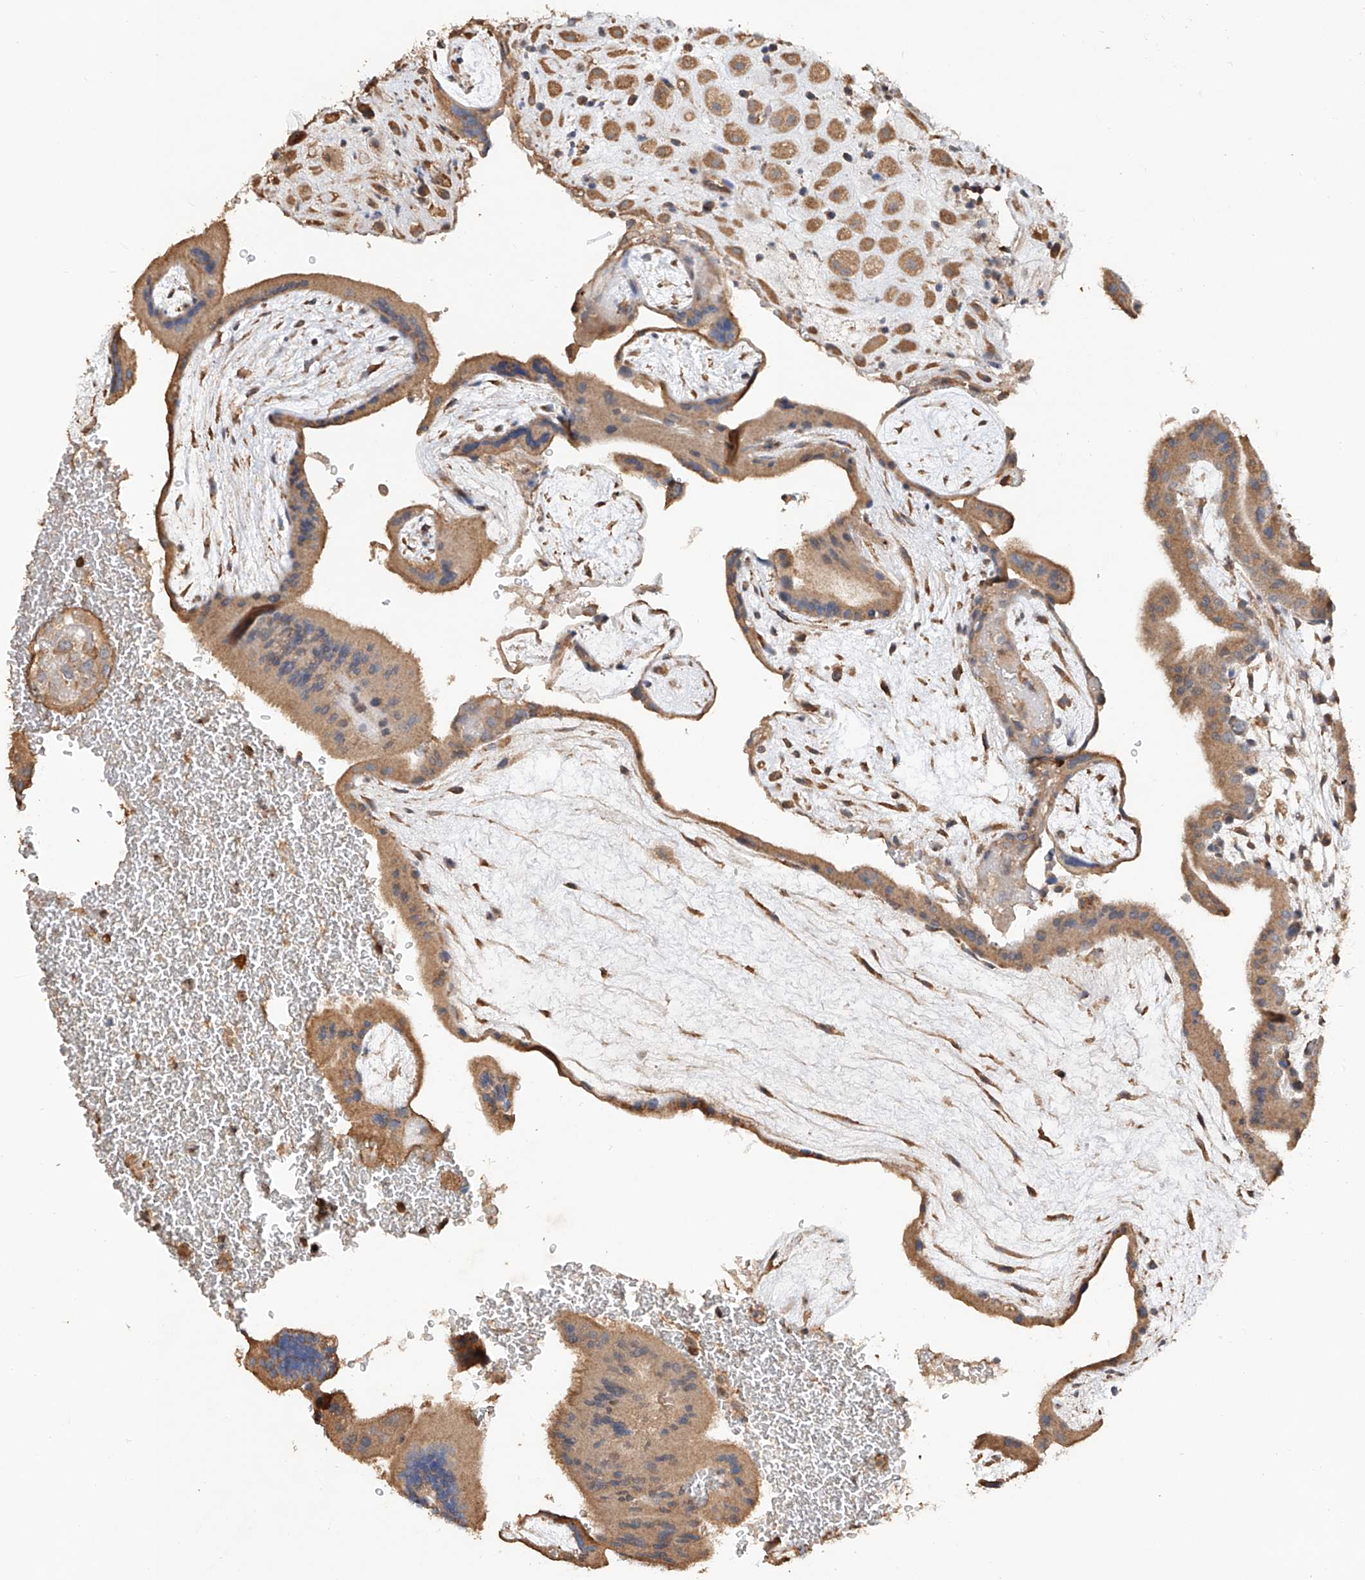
{"staining": {"intensity": "moderate", "quantity": ">75%", "location": "cytoplasmic/membranous"}, "tissue": "placenta", "cell_type": "Decidual cells", "image_type": "normal", "snomed": [{"axis": "morphology", "description": "Normal tissue, NOS"}, {"axis": "topography", "description": "Placenta"}], "caption": "Protein staining reveals moderate cytoplasmic/membranous expression in approximately >75% of decidual cells in unremarkable placenta.", "gene": "RILPL2", "patient": {"sex": "female", "age": 35}}